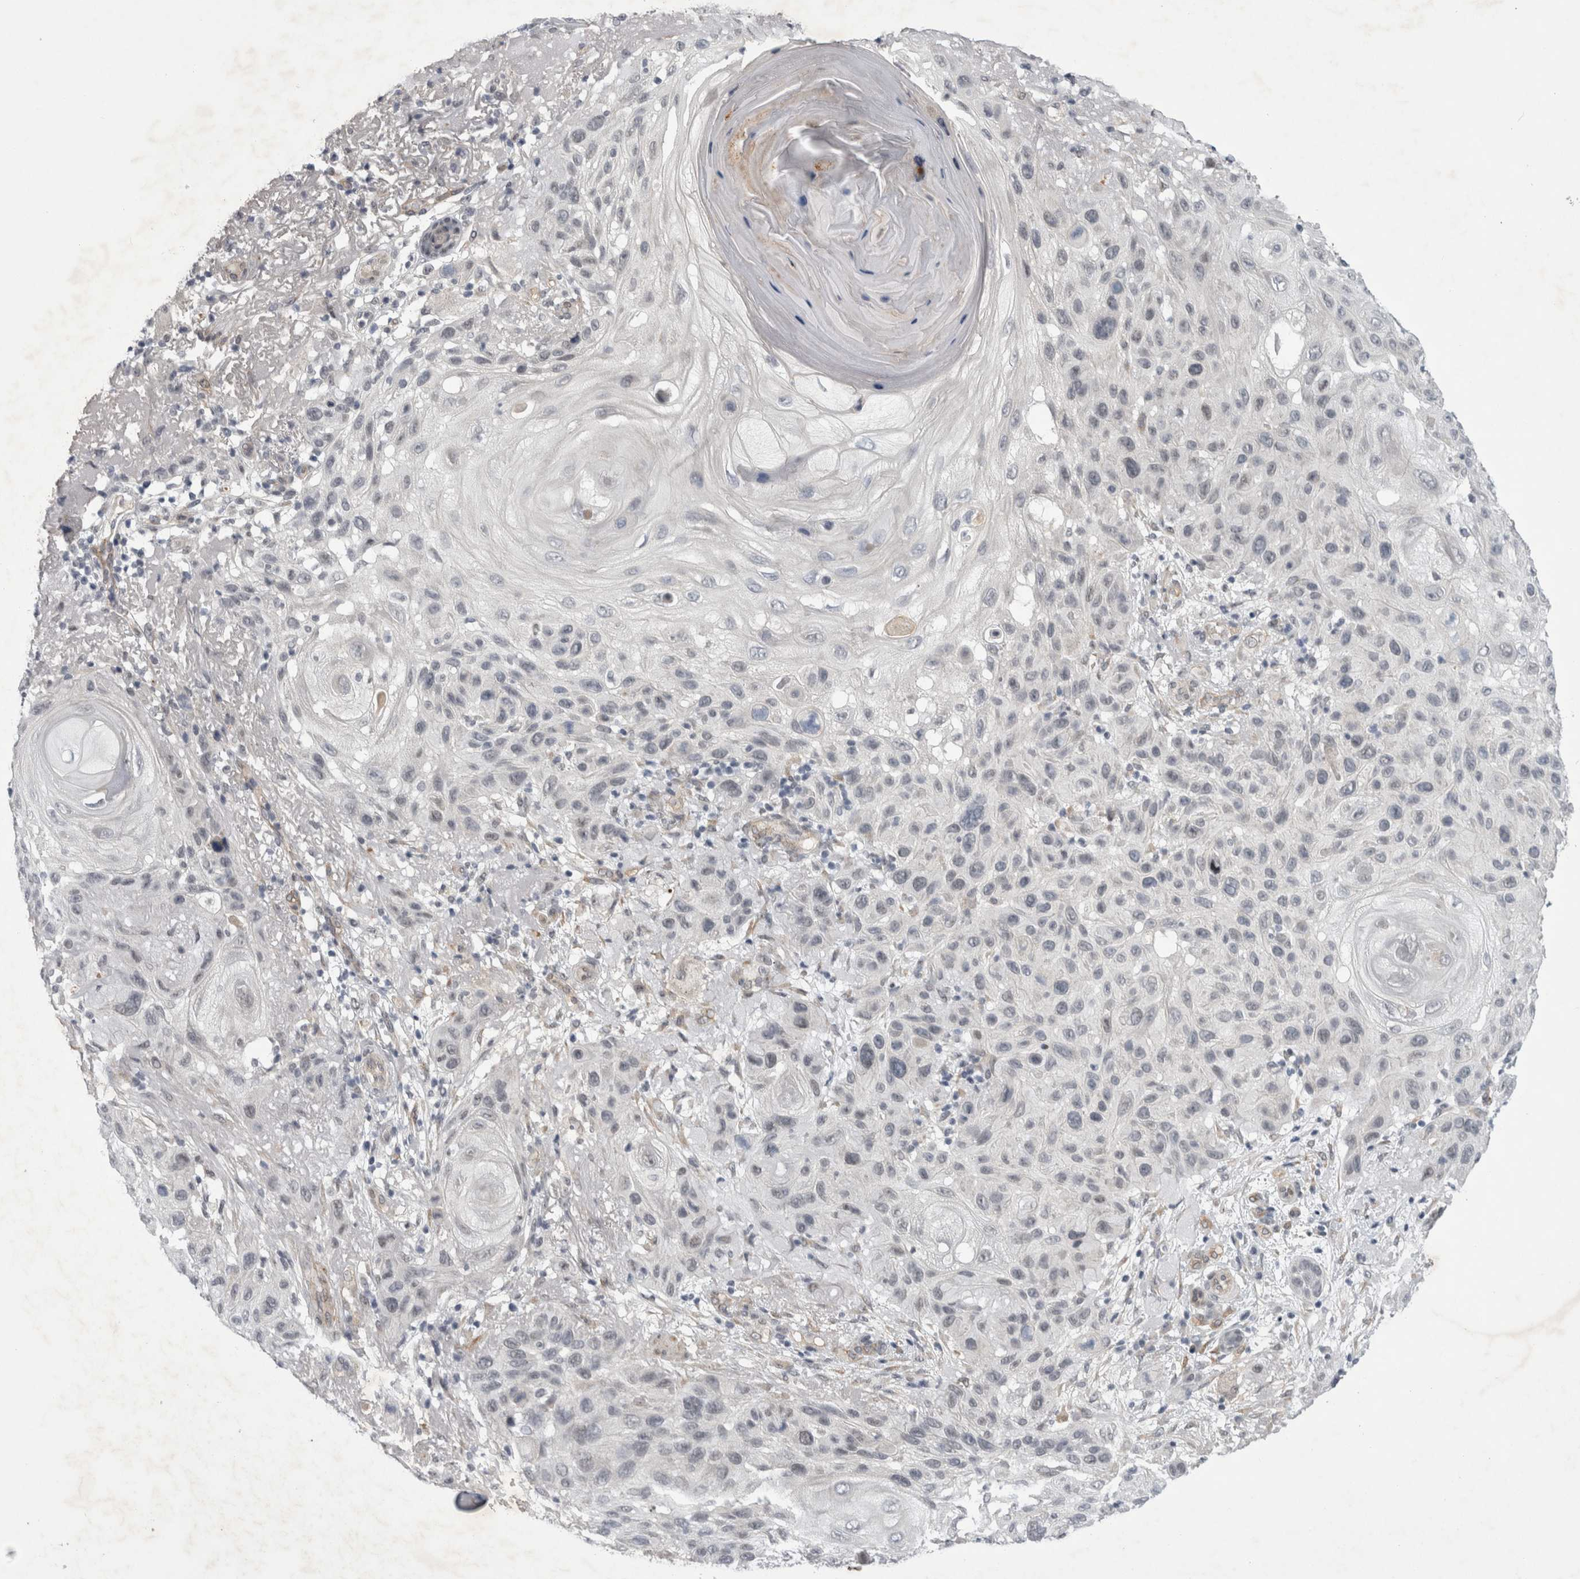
{"staining": {"intensity": "negative", "quantity": "none", "location": "none"}, "tissue": "skin cancer", "cell_type": "Tumor cells", "image_type": "cancer", "snomed": [{"axis": "morphology", "description": "Normal tissue, NOS"}, {"axis": "morphology", "description": "Squamous cell carcinoma, NOS"}, {"axis": "topography", "description": "Skin"}], "caption": "Immunohistochemistry (IHC) of human skin cancer shows no staining in tumor cells.", "gene": "PARP11", "patient": {"sex": "female", "age": 96}}